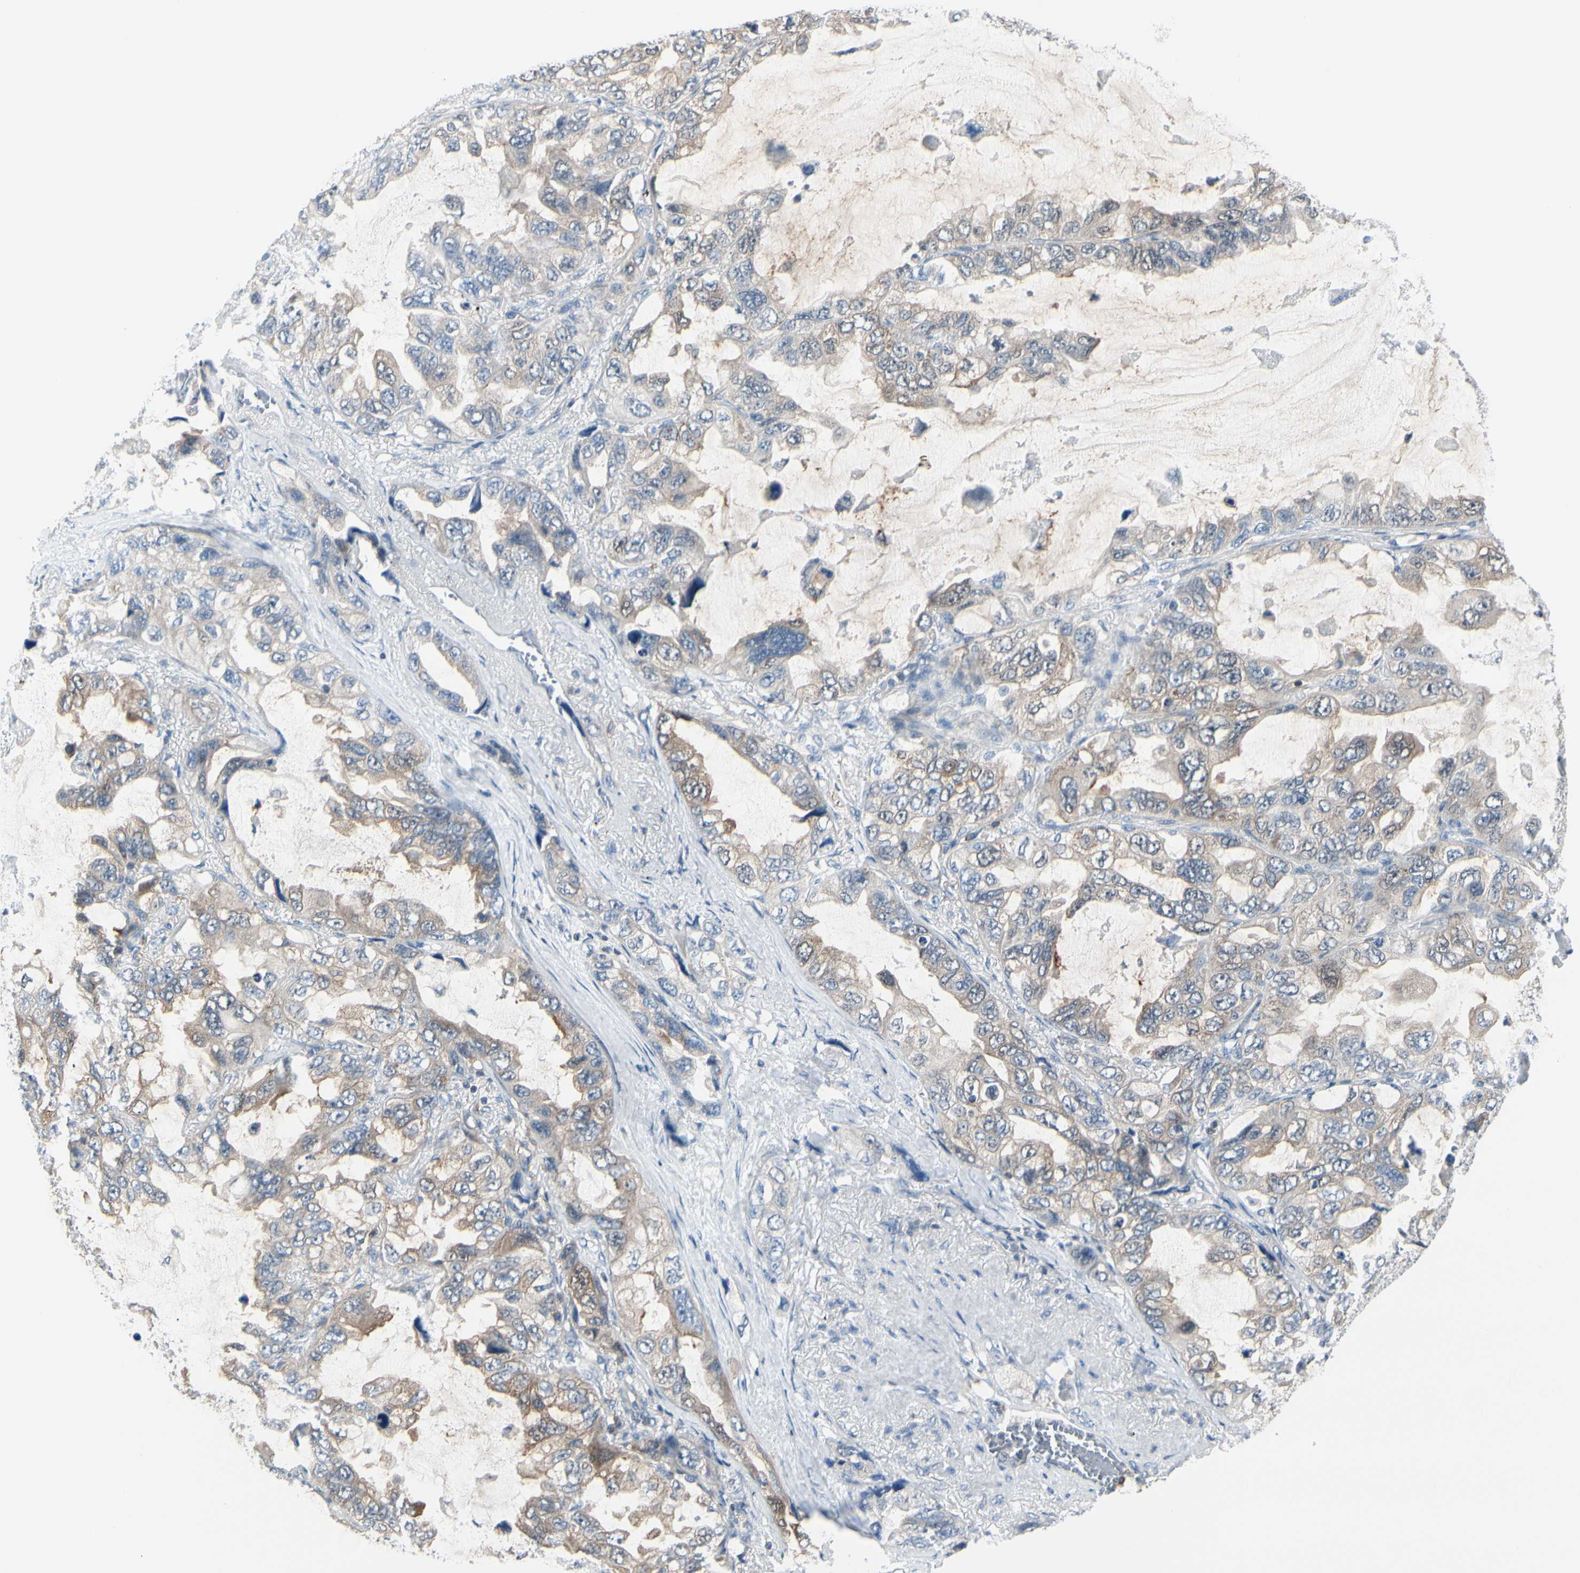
{"staining": {"intensity": "moderate", "quantity": "25%-75%", "location": "cytoplasmic/membranous"}, "tissue": "lung cancer", "cell_type": "Tumor cells", "image_type": "cancer", "snomed": [{"axis": "morphology", "description": "Squamous cell carcinoma, NOS"}, {"axis": "topography", "description": "Lung"}], "caption": "Protein staining displays moderate cytoplasmic/membranous expression in about 25%-75% of tumor cells in lung squamous cell carcinoma.", "gene": "SLC9A3R1", "patient": {"sex": "female", "age": 73}}